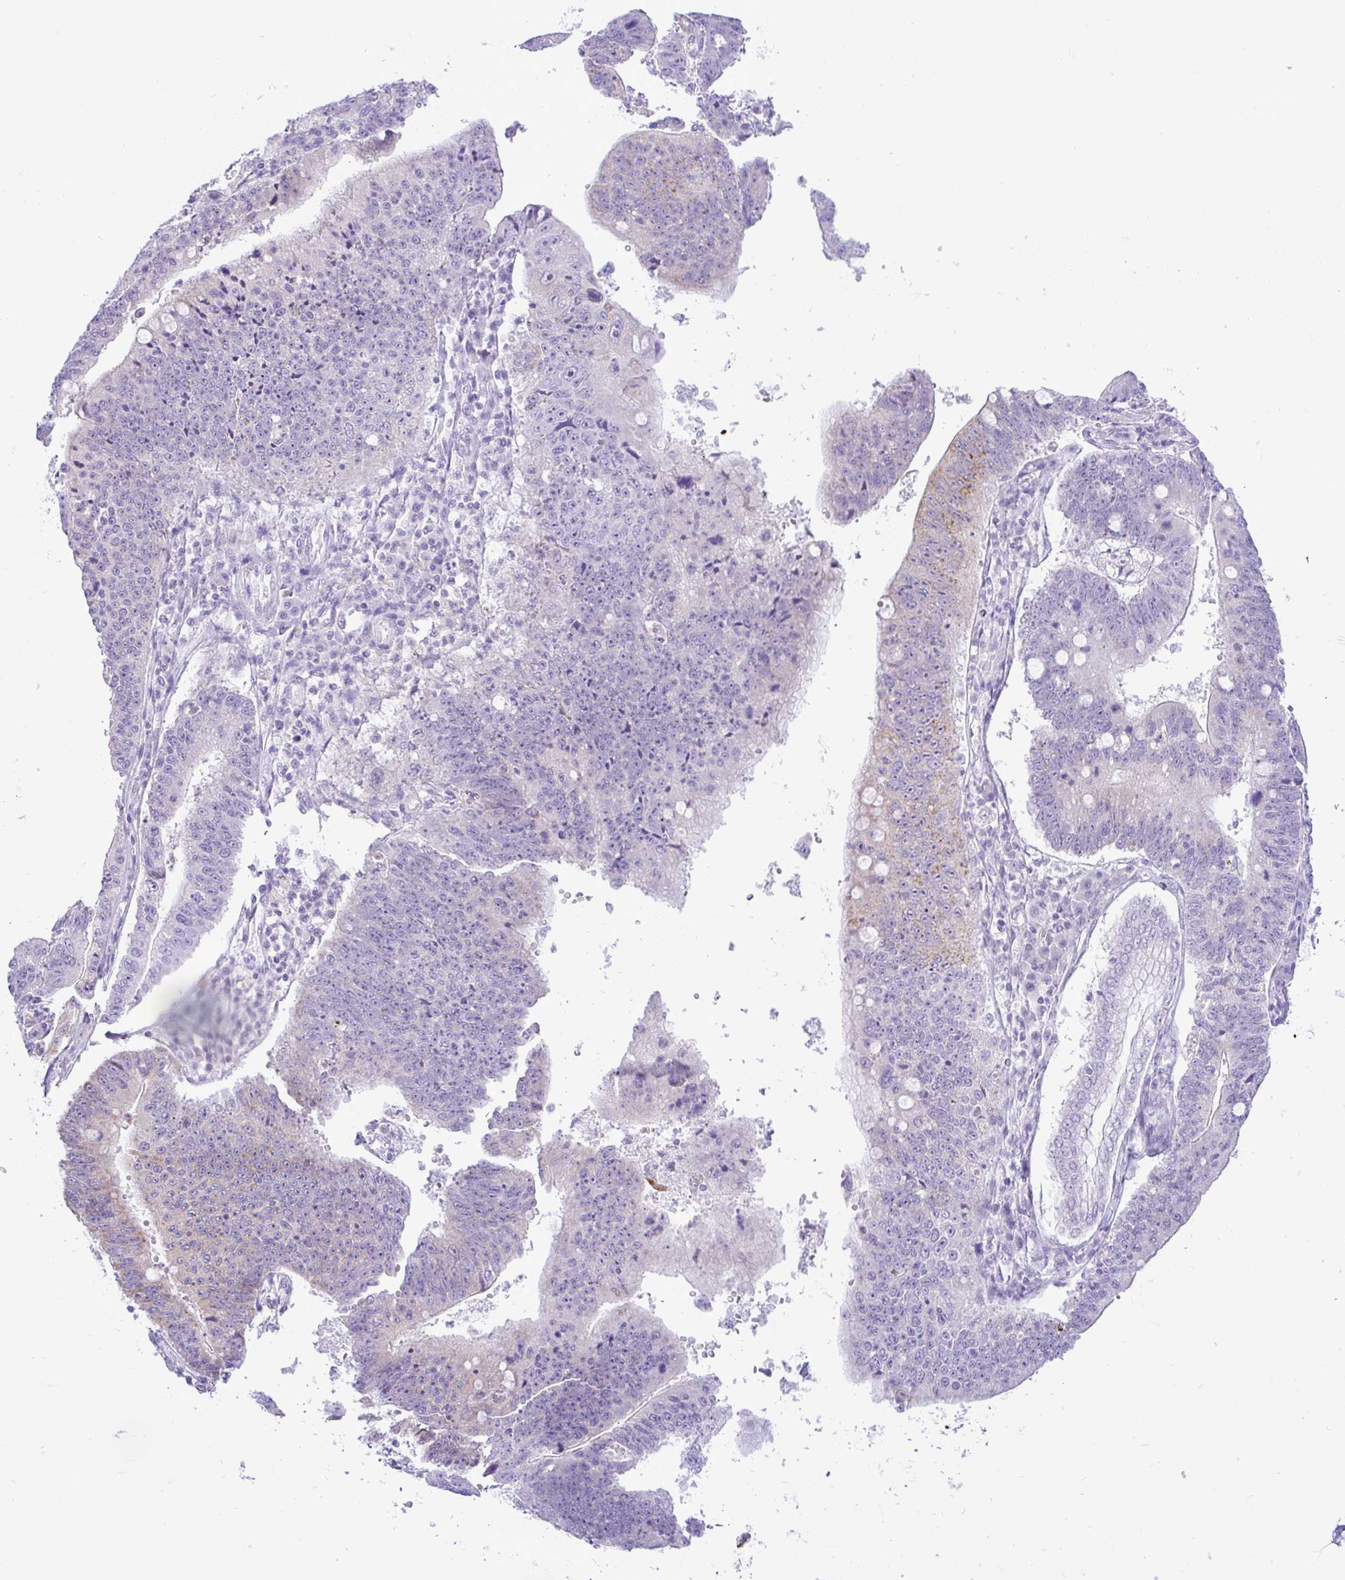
{"staining": {"intensity": "weak", "quantity": "<25%", "location": "cytoplasmic/membranous"}, "tissue": "stomach cancer", "cell_type": "Tumor cells", "image_type": "cancer", "snomed": [{"axis": "morphology", "description": "Adenocarcinoma, NOS"}, {"axis": "topography", "description": "Stomach"}], "caption": "Tumor cells are negative for protein expression in human stomach cancer.", "gene": "ZNF101", "patient": {"sex": "male", "age": 59}}